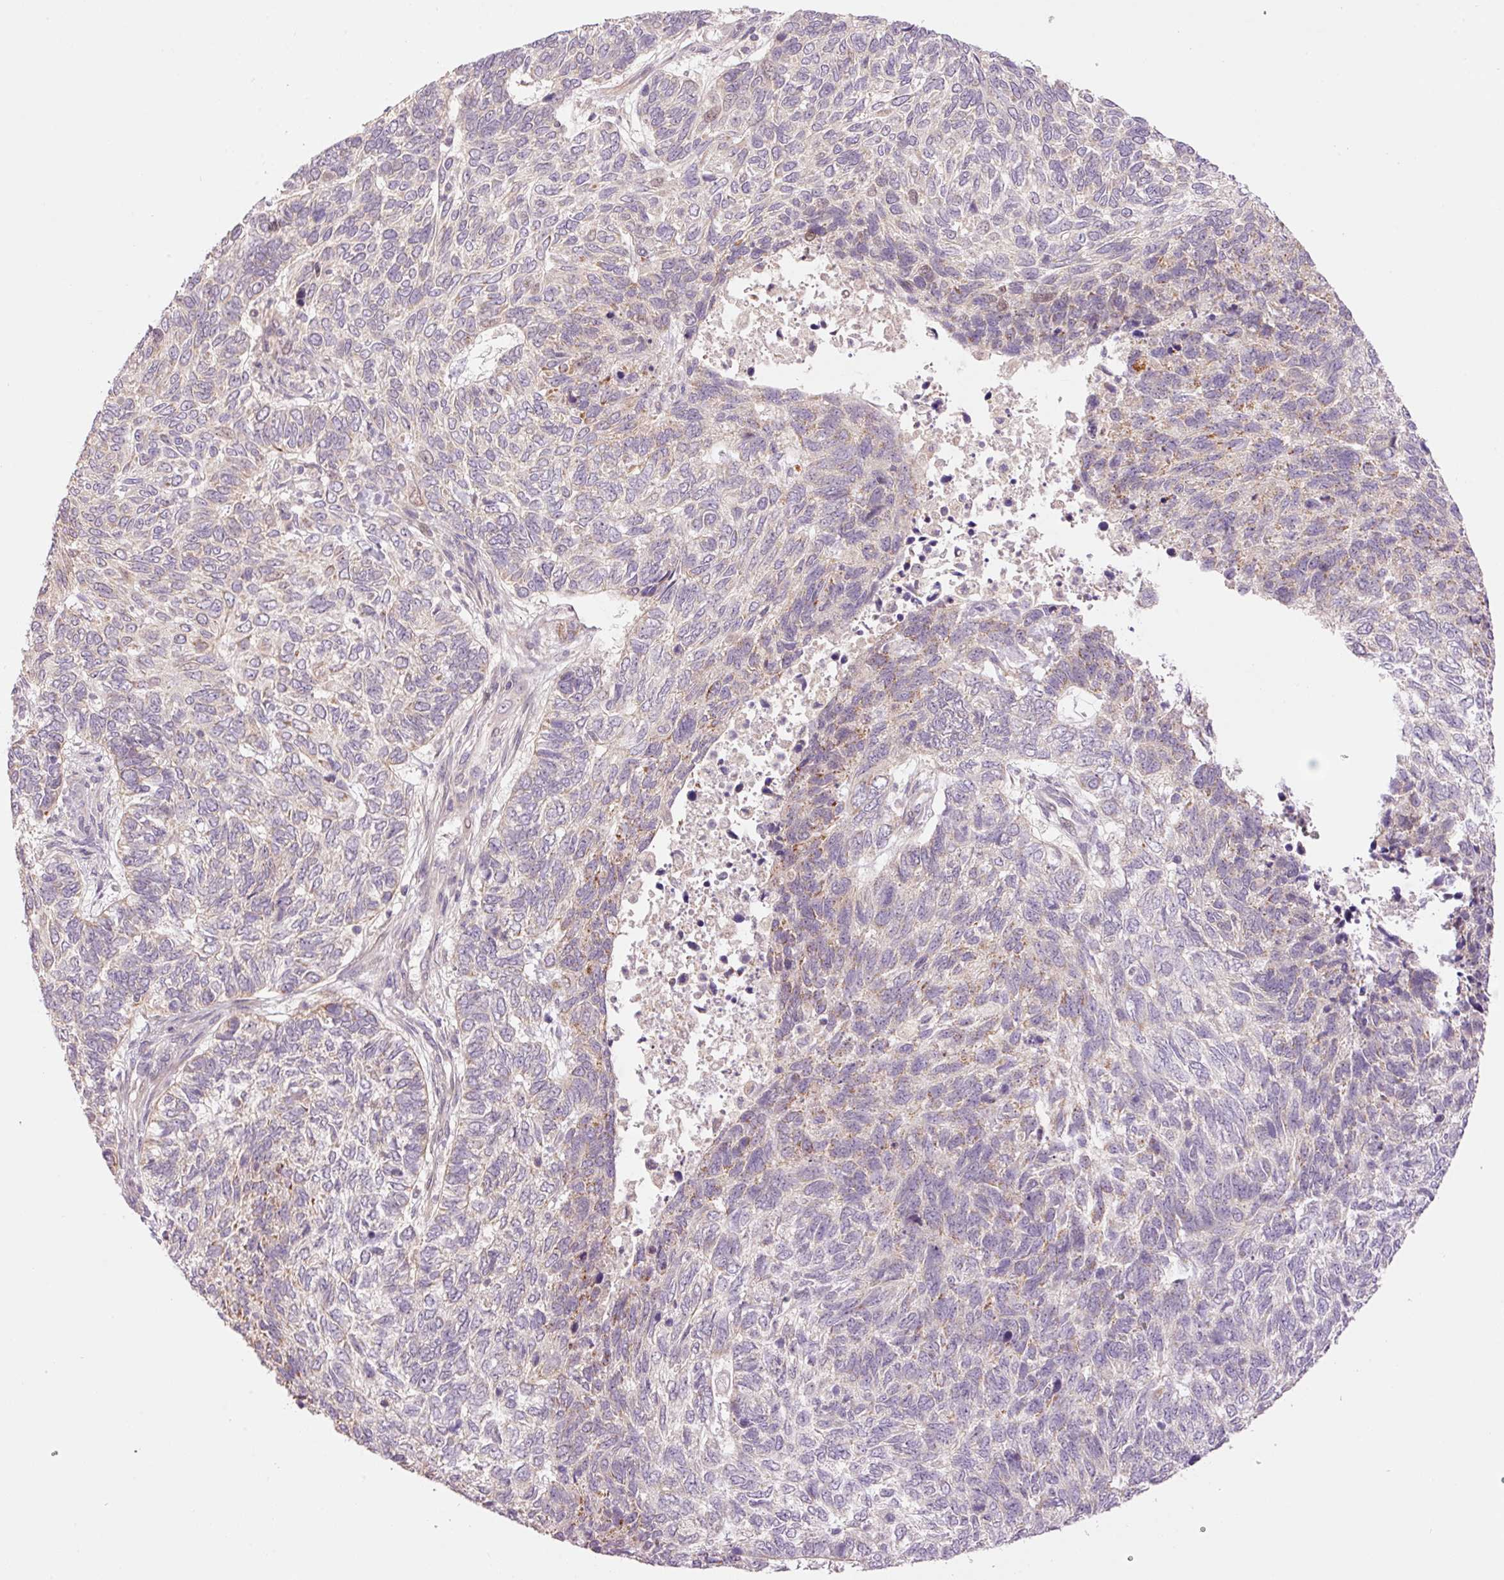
{"staining": {"intensity": "weak", "quantity": "<25%", "location": "cytoplasmic/membranous"}, "tissue": "skin cancer", "cell_type": "Tumor cells", "image_type": "cancer", "snomed": [{"axis": "morphology", "description": "Basal cell carcinoma"}, {"axis": "topography", "description": "Skin"}], "caption": "IHC image of neoplastic tissue: basal cell carcinoma (skin) stained with DAB (3,3'-diaminobenzidine) reveals no significant protein staining in tumor cells.", "gene": "SLC29A3", "patient": {"sex": "female", "age": 65}}